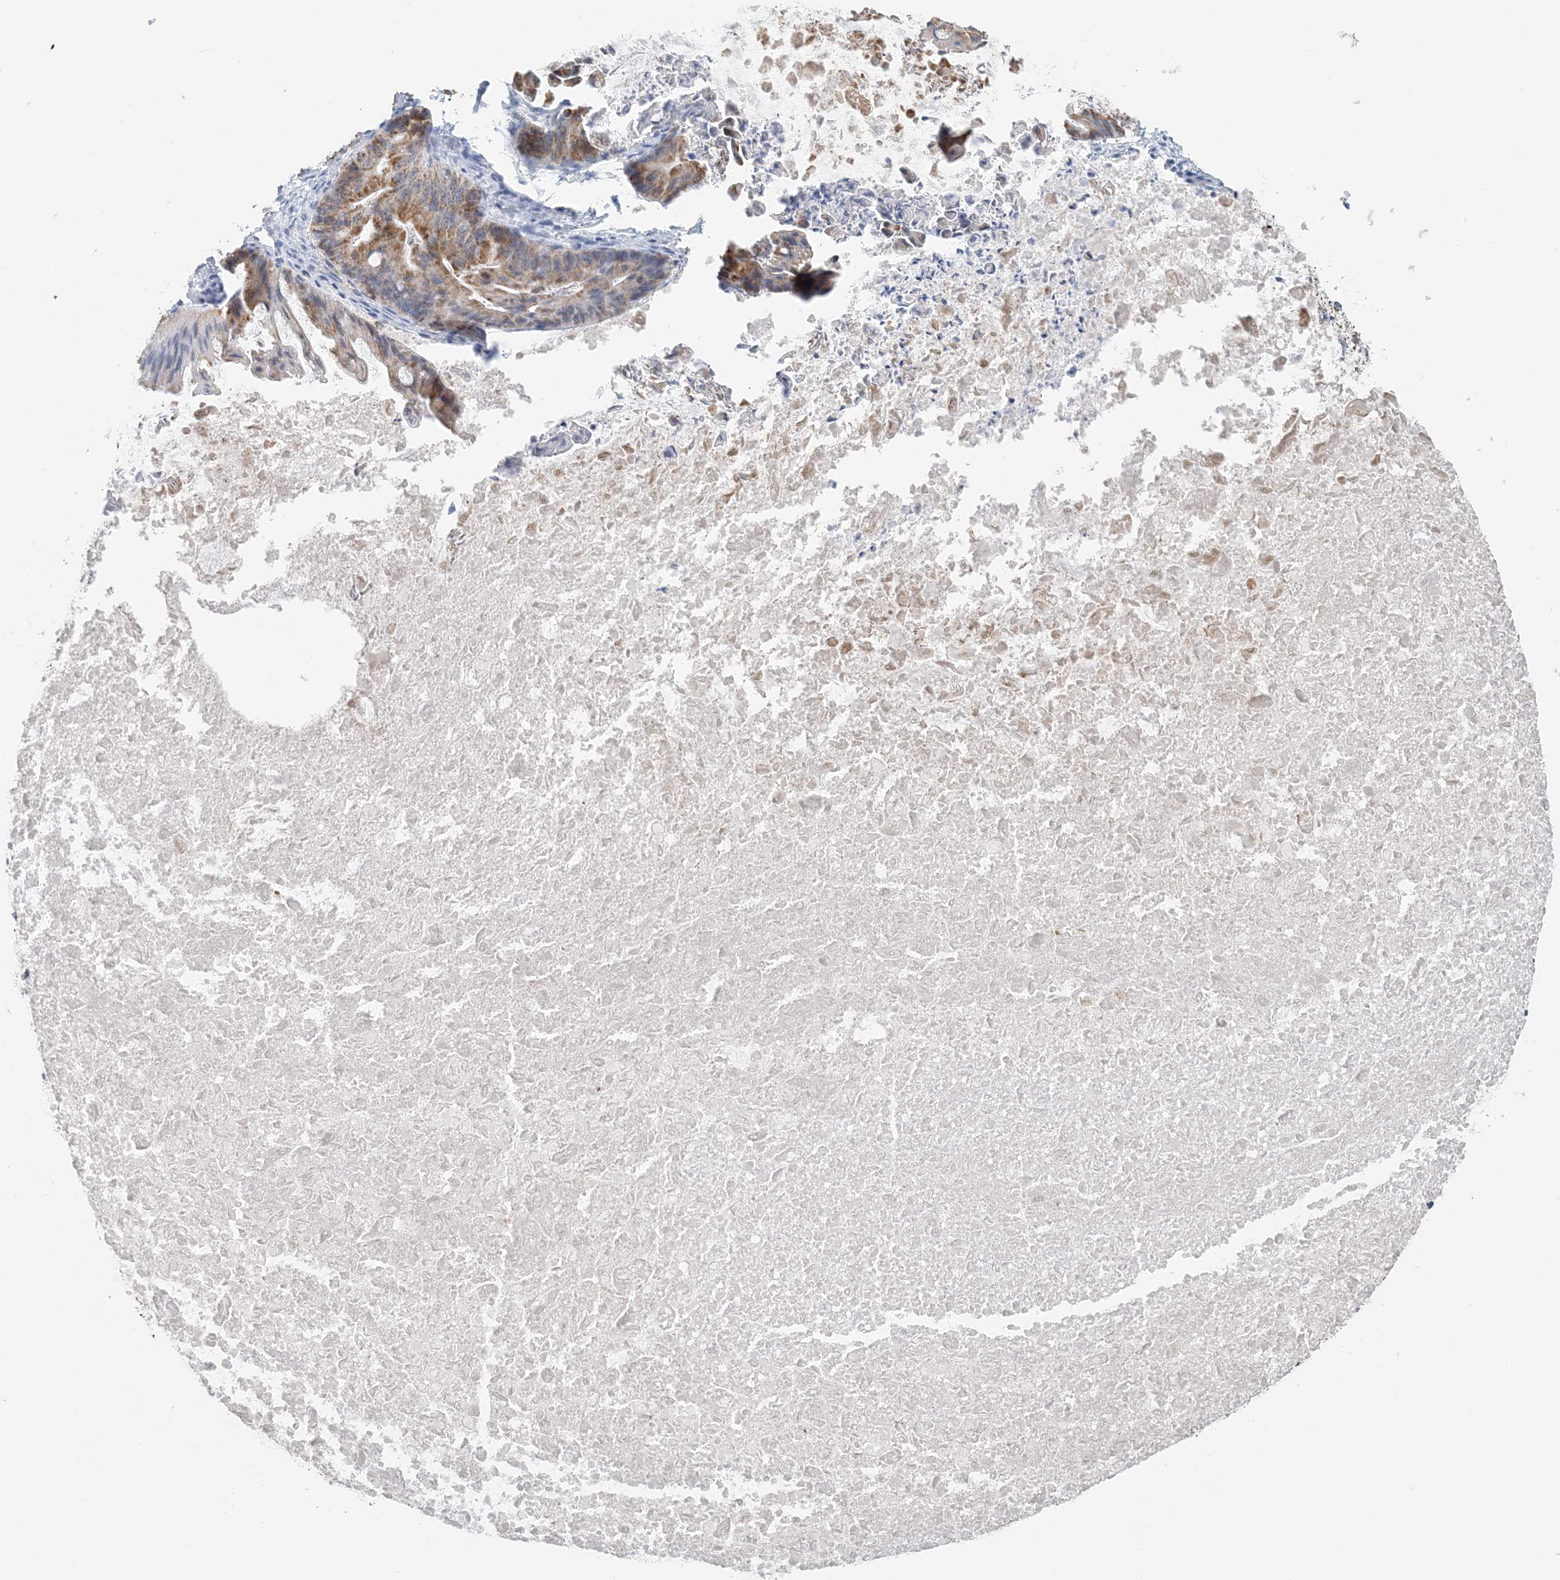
{"staining": {"intensity": "moderate", "quantity": ">75%", "location": "cytoplasmic/membranous"}, "tissue": "ovarian cancer", "cell_type": "Tumor cells", "image_type": "cancer", "snomed": [{"axis": "morphology", "description": "Cystadenocarcinoma, mucinous, NOS"}, {"axis": "topography", "description": "Ovary"}], "caption": "This is an image of IHC staining of ovarian cancer (mucinous cystadenocarcinoma), which shows moderate positivity in the cytoplasmic/membranous of tumor cells.", "gene": "BDH1", "patient": {"sex": "female", "age": 37}}